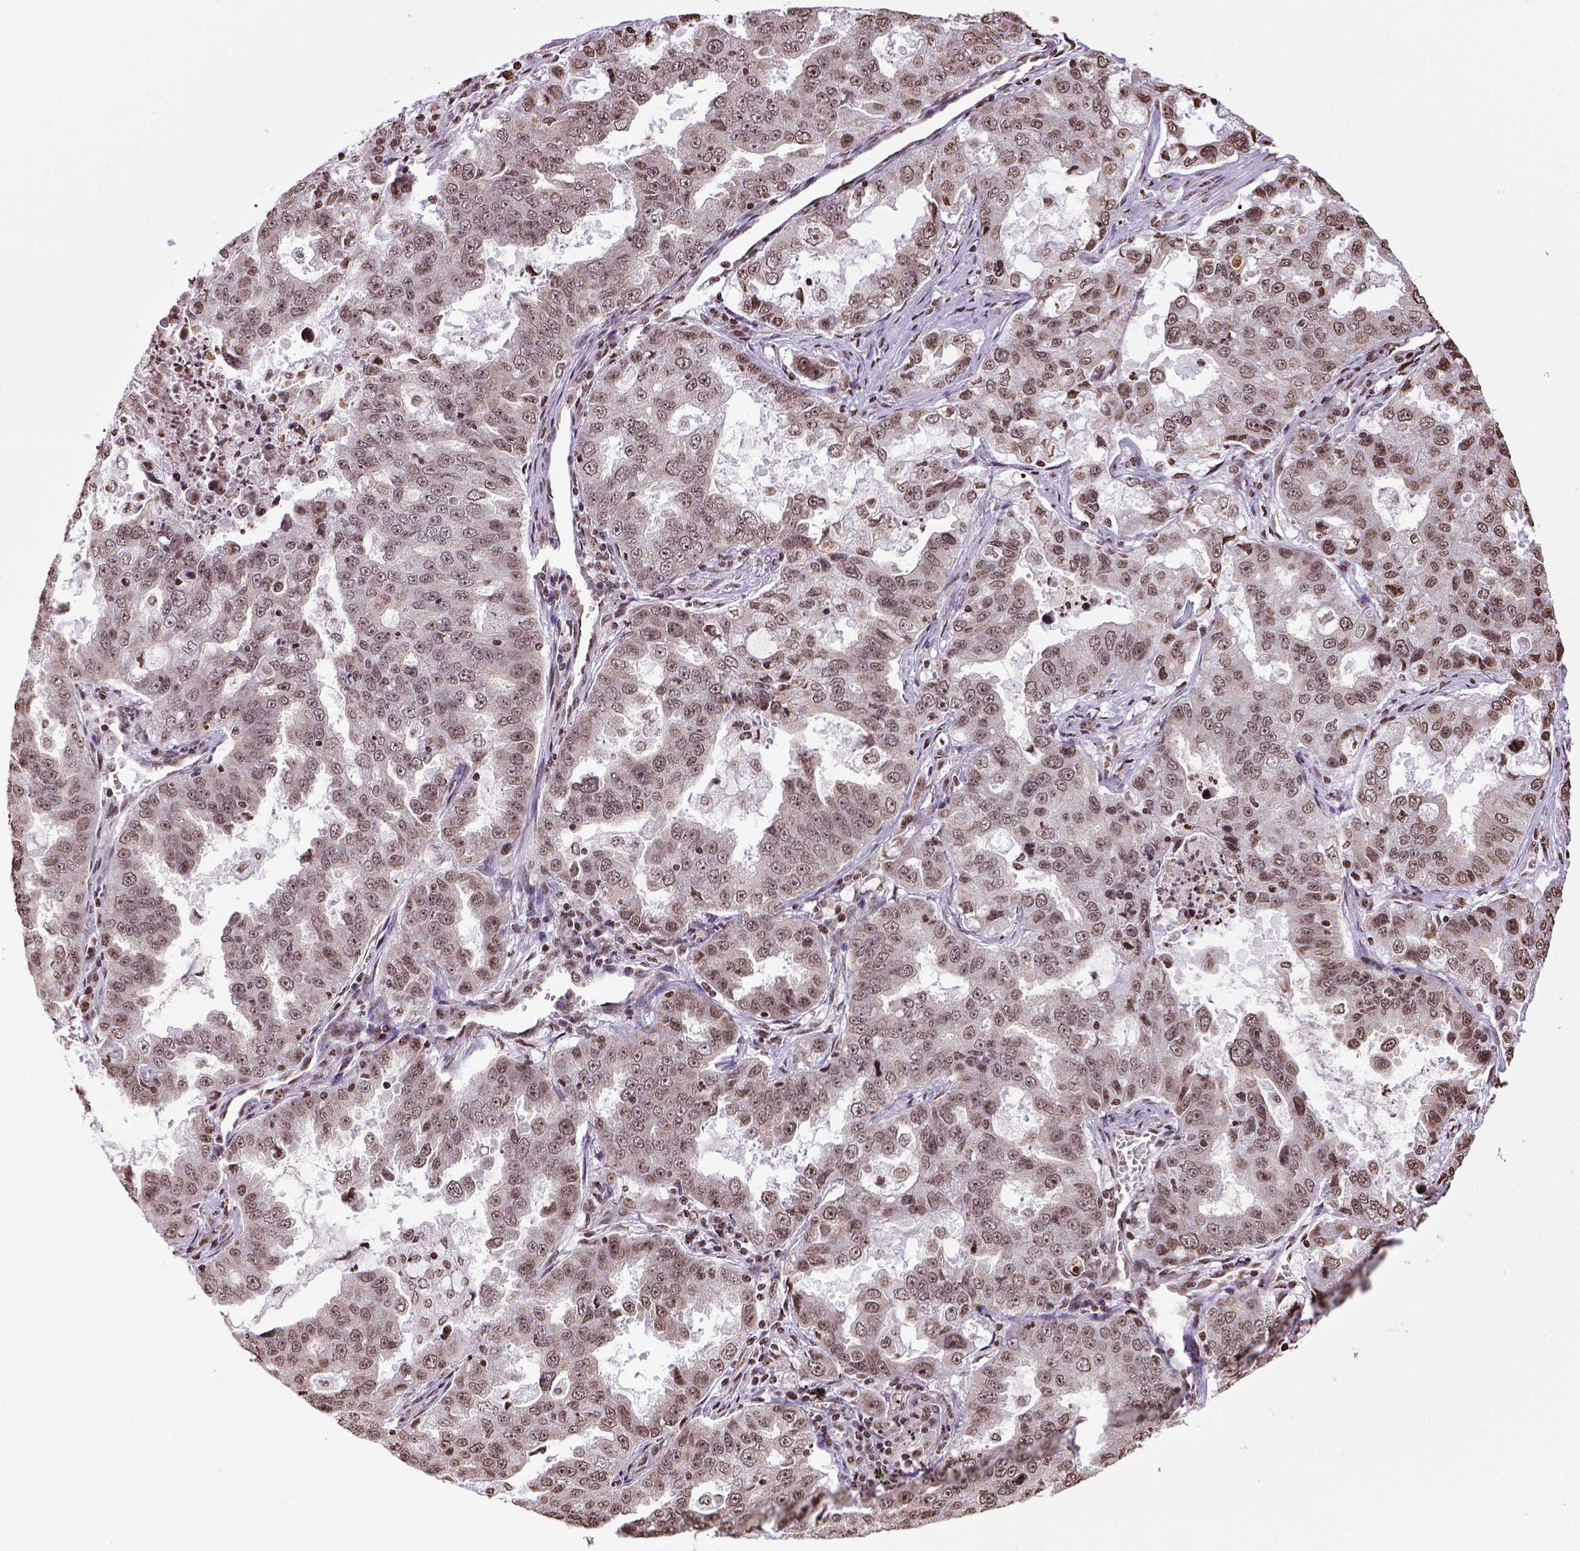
{"staining": {"intensity": "moderate", "quantity": ">75%", "location": "nuclear"}, "tissue": "lung cancer", "cell_type": "Tumor cells", "image_type": "cancer", "snomed": [{"axis": "morphology", "description": "Adenocarcinoma, NOS"}, {"axis": "topography", "description": "Lung"}], "caption": "Moderate nuclear protein positivity is identified in approximately >75% of tumor cells in lung cancer.", "gene": "ZNF75D", "patient": {"sex": "female", "age": 61}}